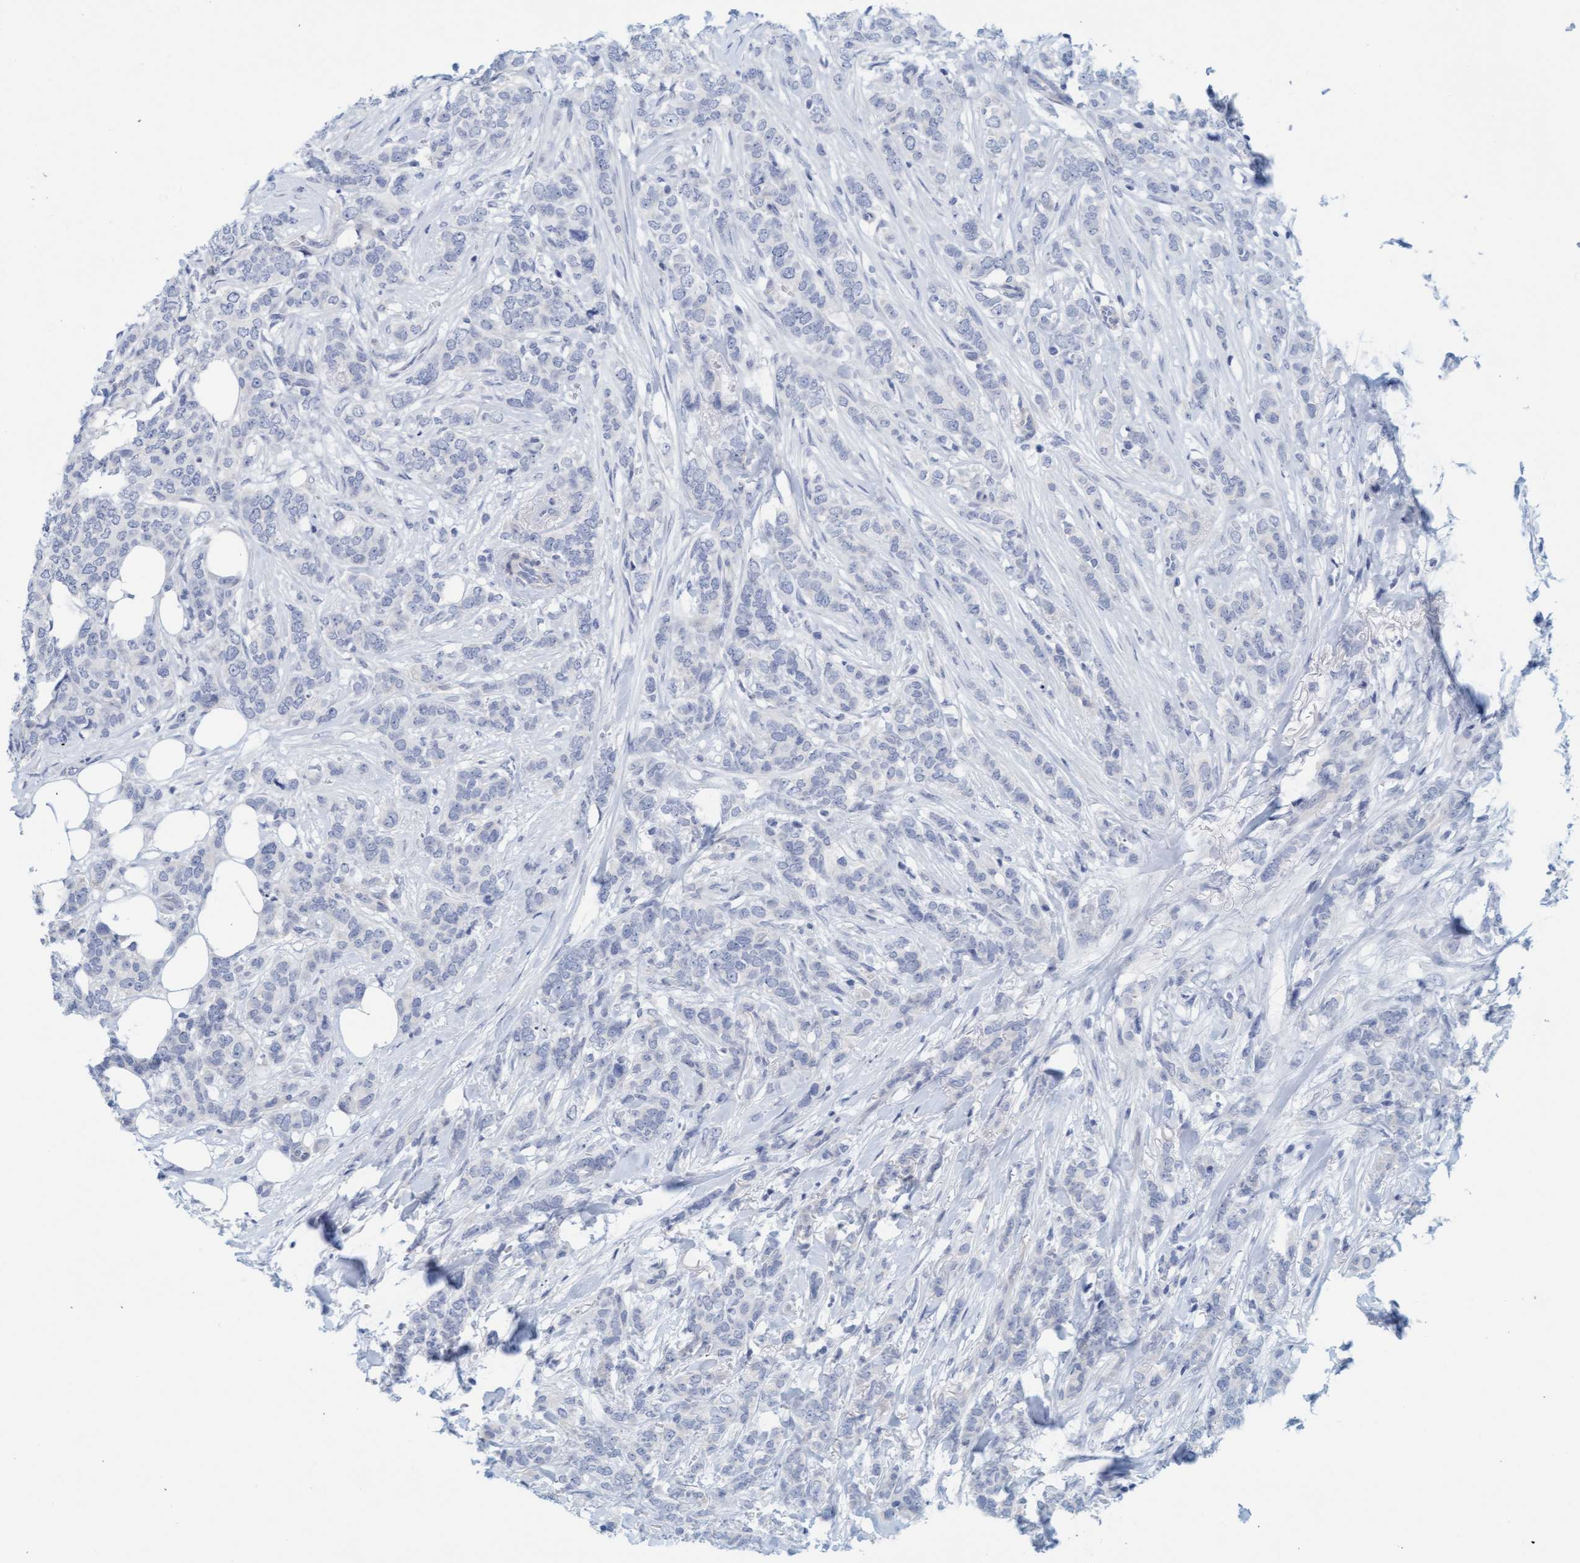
{"staining": {"intensity": "negative", "quantity": "none", "location": "none"}, "tissue": "breast cancer", "cell_type": "Tumor cells", "image_type": "cancer", "snomed": [{"axis": "morphology", "description": "Lobular carcinoma"}, {"axis": "topography", "description": "Skin"}, {"axis": "topography", "description": "Breast"}], "caption": "High power microscopy image of an IHC micrograph of lobular carcinoma (breast), revealing no significant staining in tumor cells. Nuclei are stained in blue.", "gene": "TSTD2", "patient": {"sex": "female", "age": 46}}